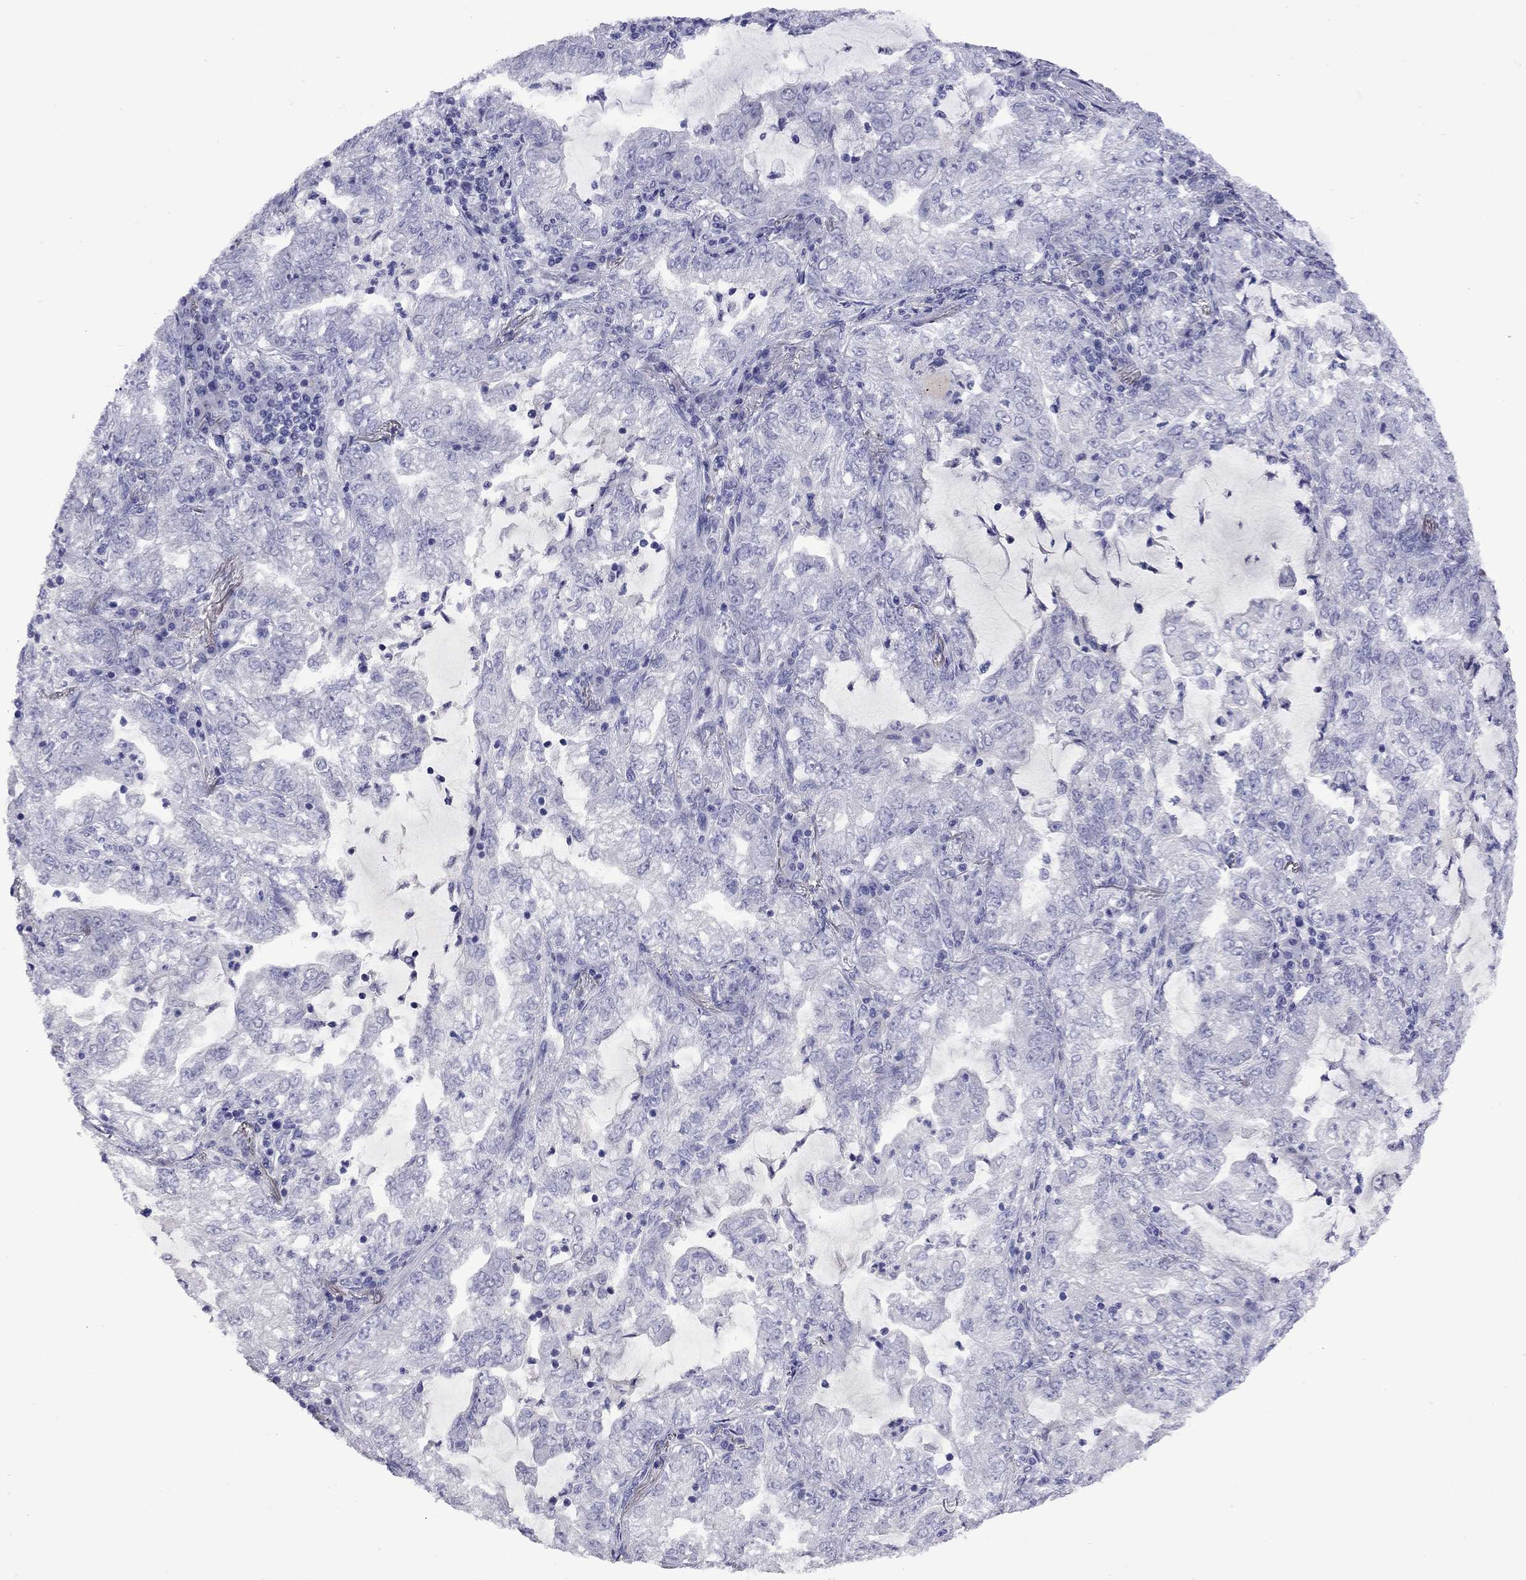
{"staining": {"intensity": "negative", "quantity": "none", "location": "none"}, "tissue": "lung cancer", "cell_type": "Tumor cells", "image_type": "cancer", "snomed": [{"axis": "morphology", "description": "Adenocarcinoma, NOS"}, {"axis": "topography", "description": "Lung"}], "caption": "The micrograph demonstrates no staining of tumor cells in adenocarcinoma (lung). (Immunohistochemistry (ihc), brightfield microscopy, high magnification).", "gene": "EPPIN", "patient": {"sex": "female", "age": 73}}